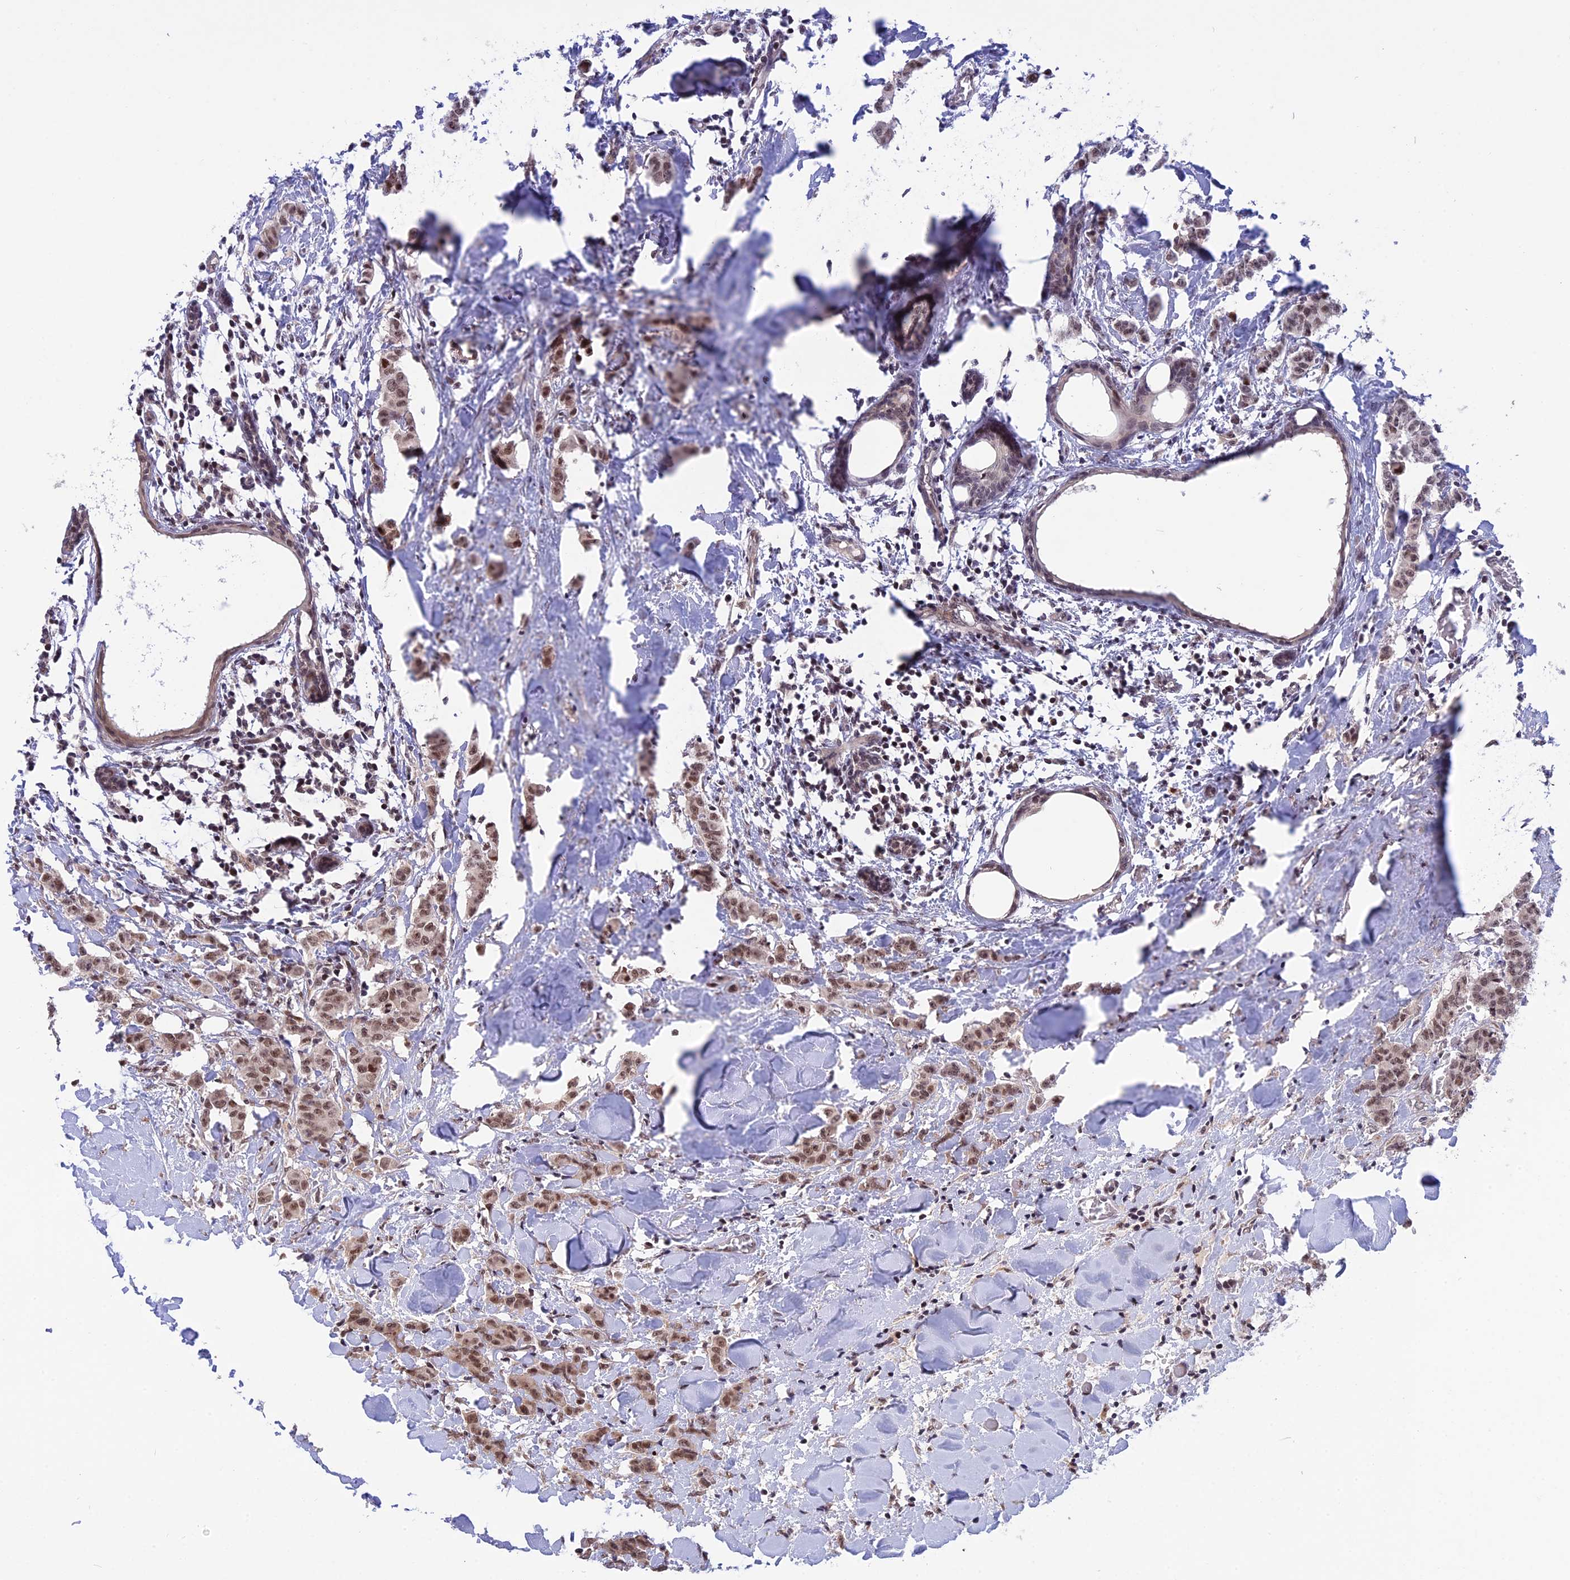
{"staining": {"intensity": "moderate", "quantity": ">75%", "location": "nuclear"}, "tissue": "breast cancer", "cell_type": "Tumor cells", "image_type": "cancer", "snomed": [{"axis": "morphology", "description": "Duct carcinoma"}, {"axis": "topography", "description": "Breast"}], "caption": "A photomicrograph of human invasive ductal carcinoma (breast) stained for a protein exhibits moderate nuclear brown staining in tumor cells.", "gene": "POLR2C", "patient": {"sex": "female", "age": 40}}